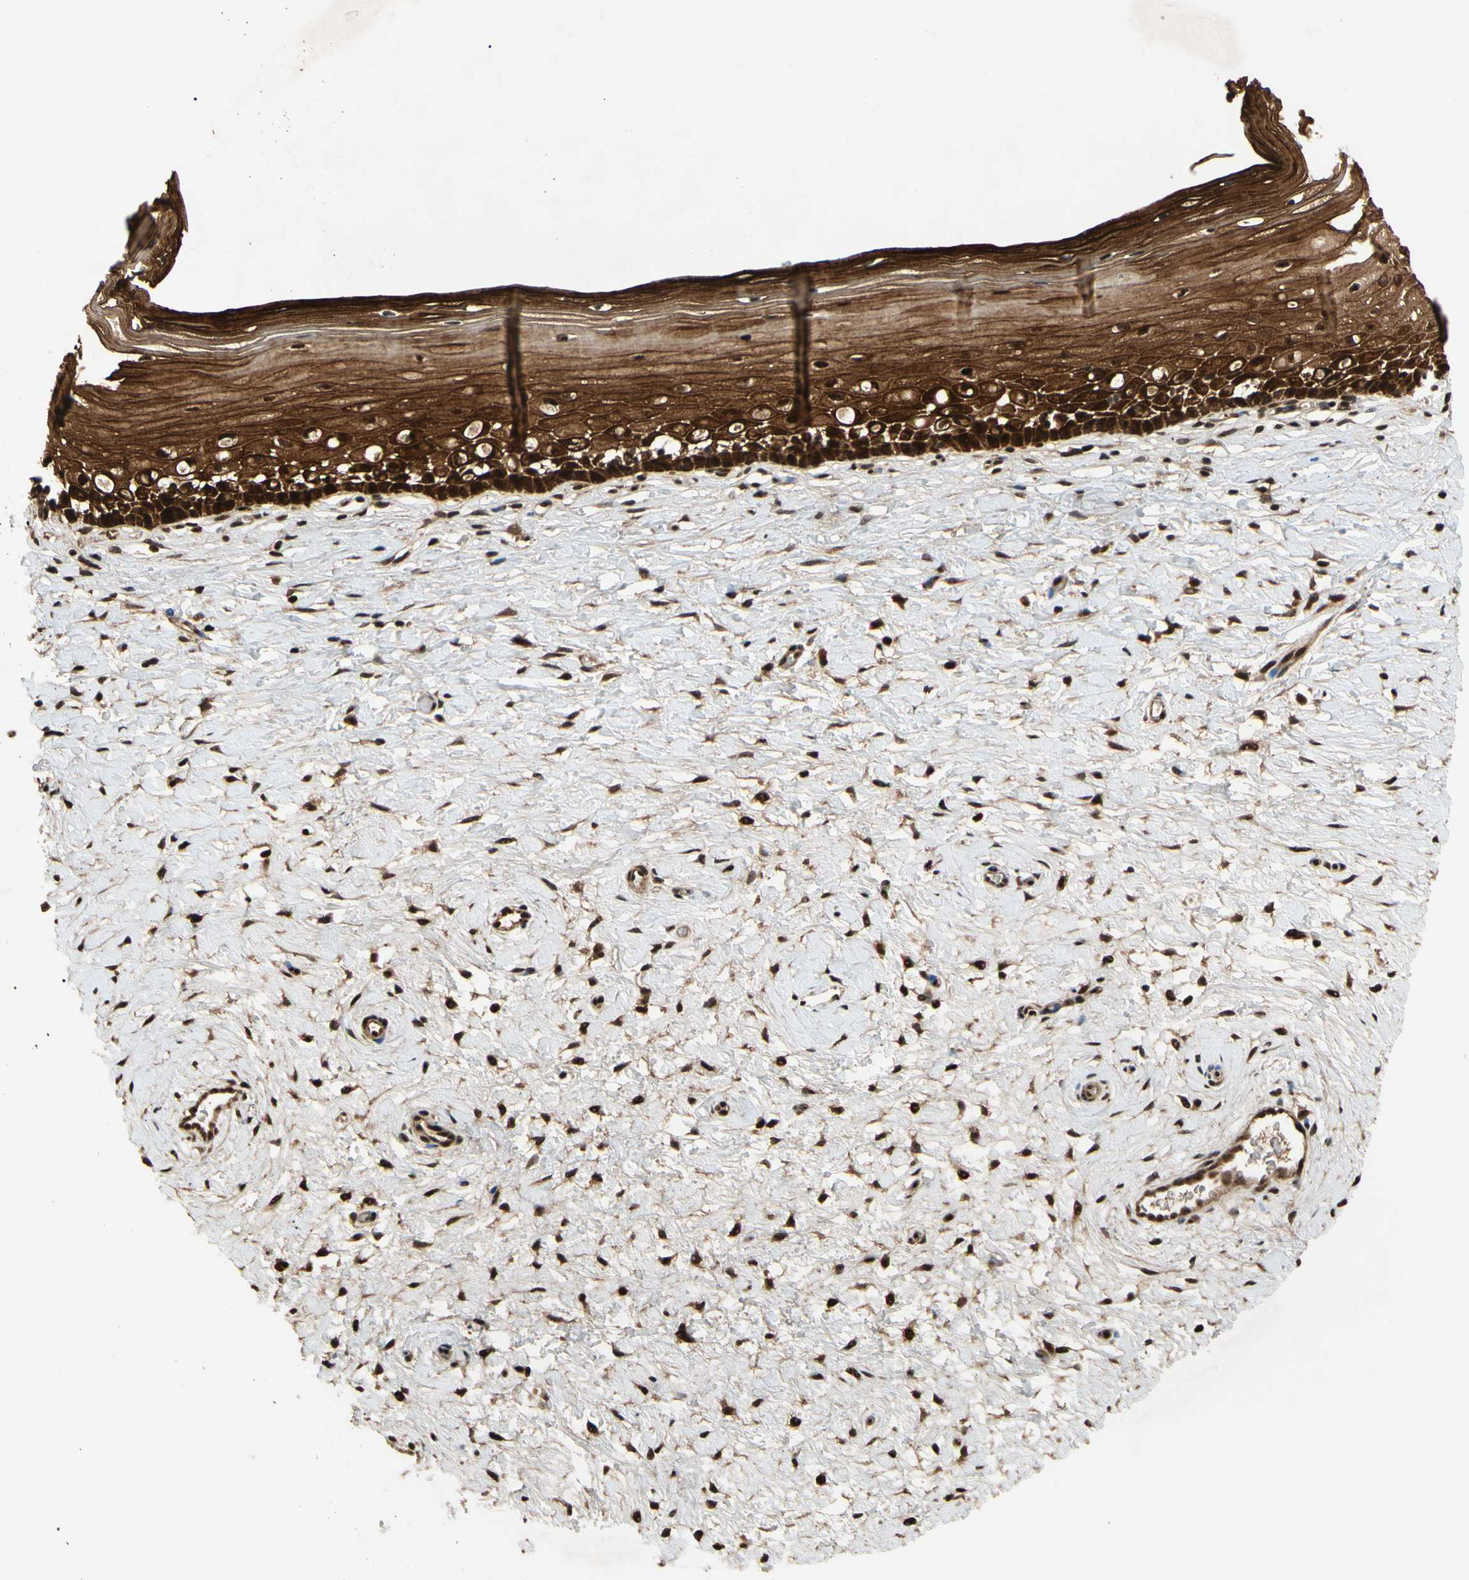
{"staining": {"intensity": "strong", "quantity": ">75%", "location": "cytoplasmic/membranous"}, "tissue": "cervix", "cell_type": "Glandular cells", "image_type": "normal", "snomed": [{"axis": "morphology", "description": "Normal tissue, NOS"}, {"axis": "topography", "description": "Cervix"}], "caption": "Benign cervix shows strong cytoplasmic/membranous positivity in approximately >75% of glandular cells.", "gene": "TMEM230", "patient": {"sex": "female", "age": 39}}